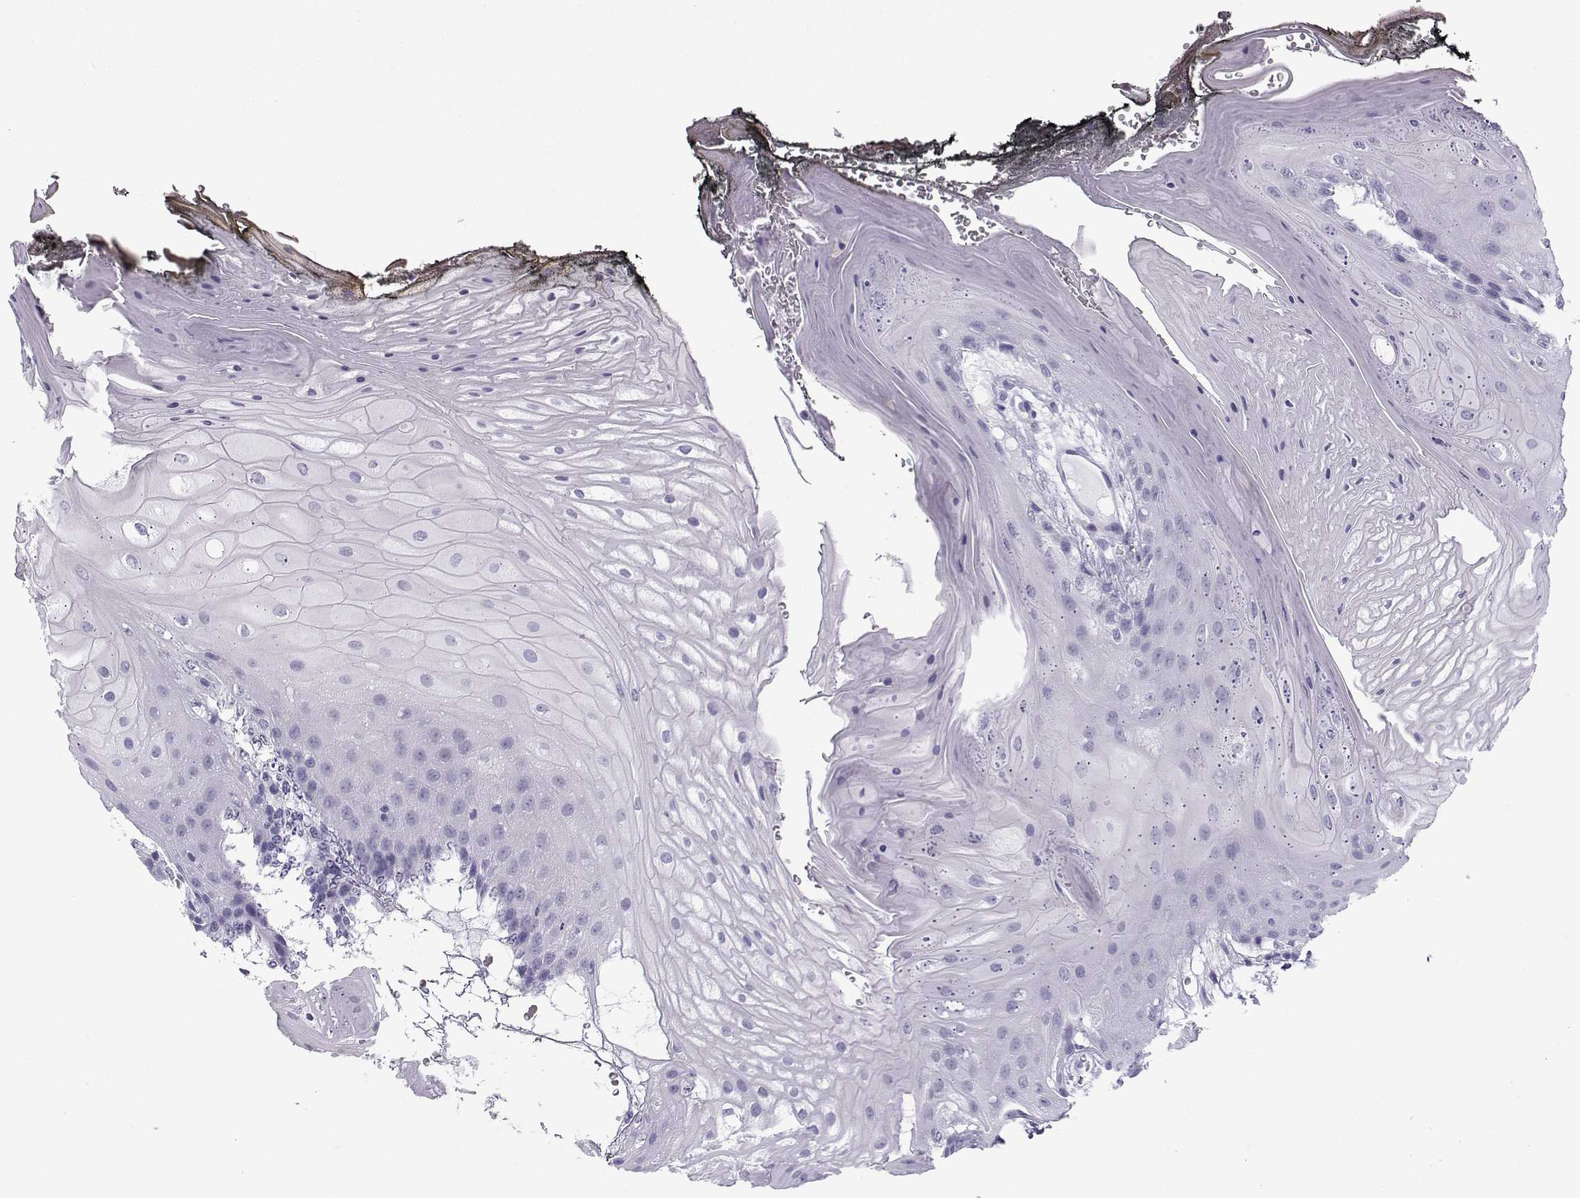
{"staining": {"intensity": "negative", "quantity": "none", "location": "none"}, "tissue": "oral mucosa", "cell_type": "Squamous epithelial cells", "image_type": "normal", "snomed": [{"axis": "morphology", "description": "Normal tissue, NOS"}, {"axis": "morphology", "description": "Squamous cell carcinoma, NOS"}, {"axis": "topography", "description": "Oral tissue"}, {"axis": "topography", "description": "Head-Neck"}], "caption": "The image shows no staining of squamous epithelial cells in unremarkable oral mucosa.", "gene": "NEFL", "patient": {"sex": "male", "age": 65}}